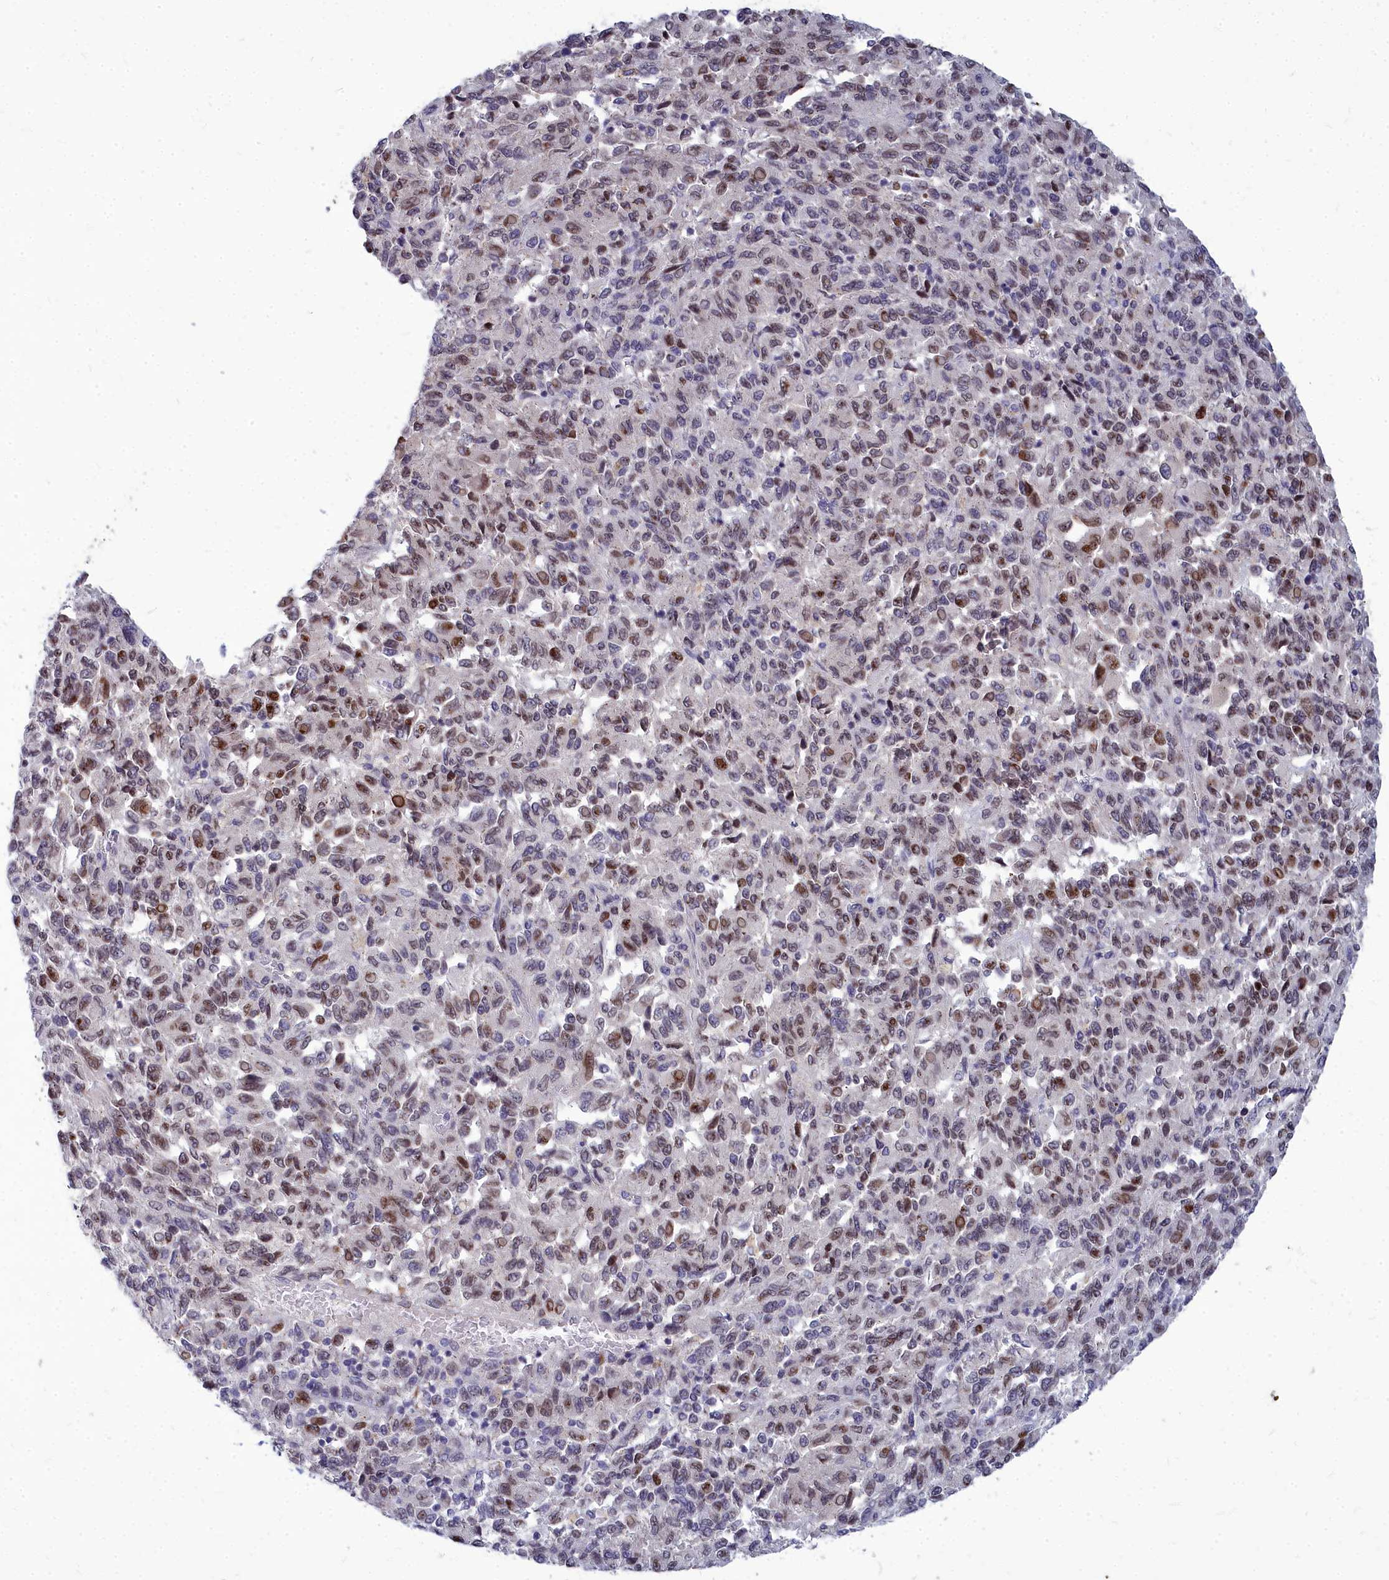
{"staining": {"intensity": "moderate", "quantity": "25%-75%", "location": "nuclear"}, "tissue": "melanoma", "cell_type": "Tumor cells", "image_type": "cancer", "snomed": [{"axis": "morphology", "description": "Malignant melanoma, Metastatic site"}, {"axis": "topography", "description": "Lung"}], "caption": "Tumor cells display medium levels of moderate nuclear expression in about 25%-75% of cells in malignant melanoma (metastatic site).", "gene": "NOXA1", "patient": {"sex": "male", "age": 64}}